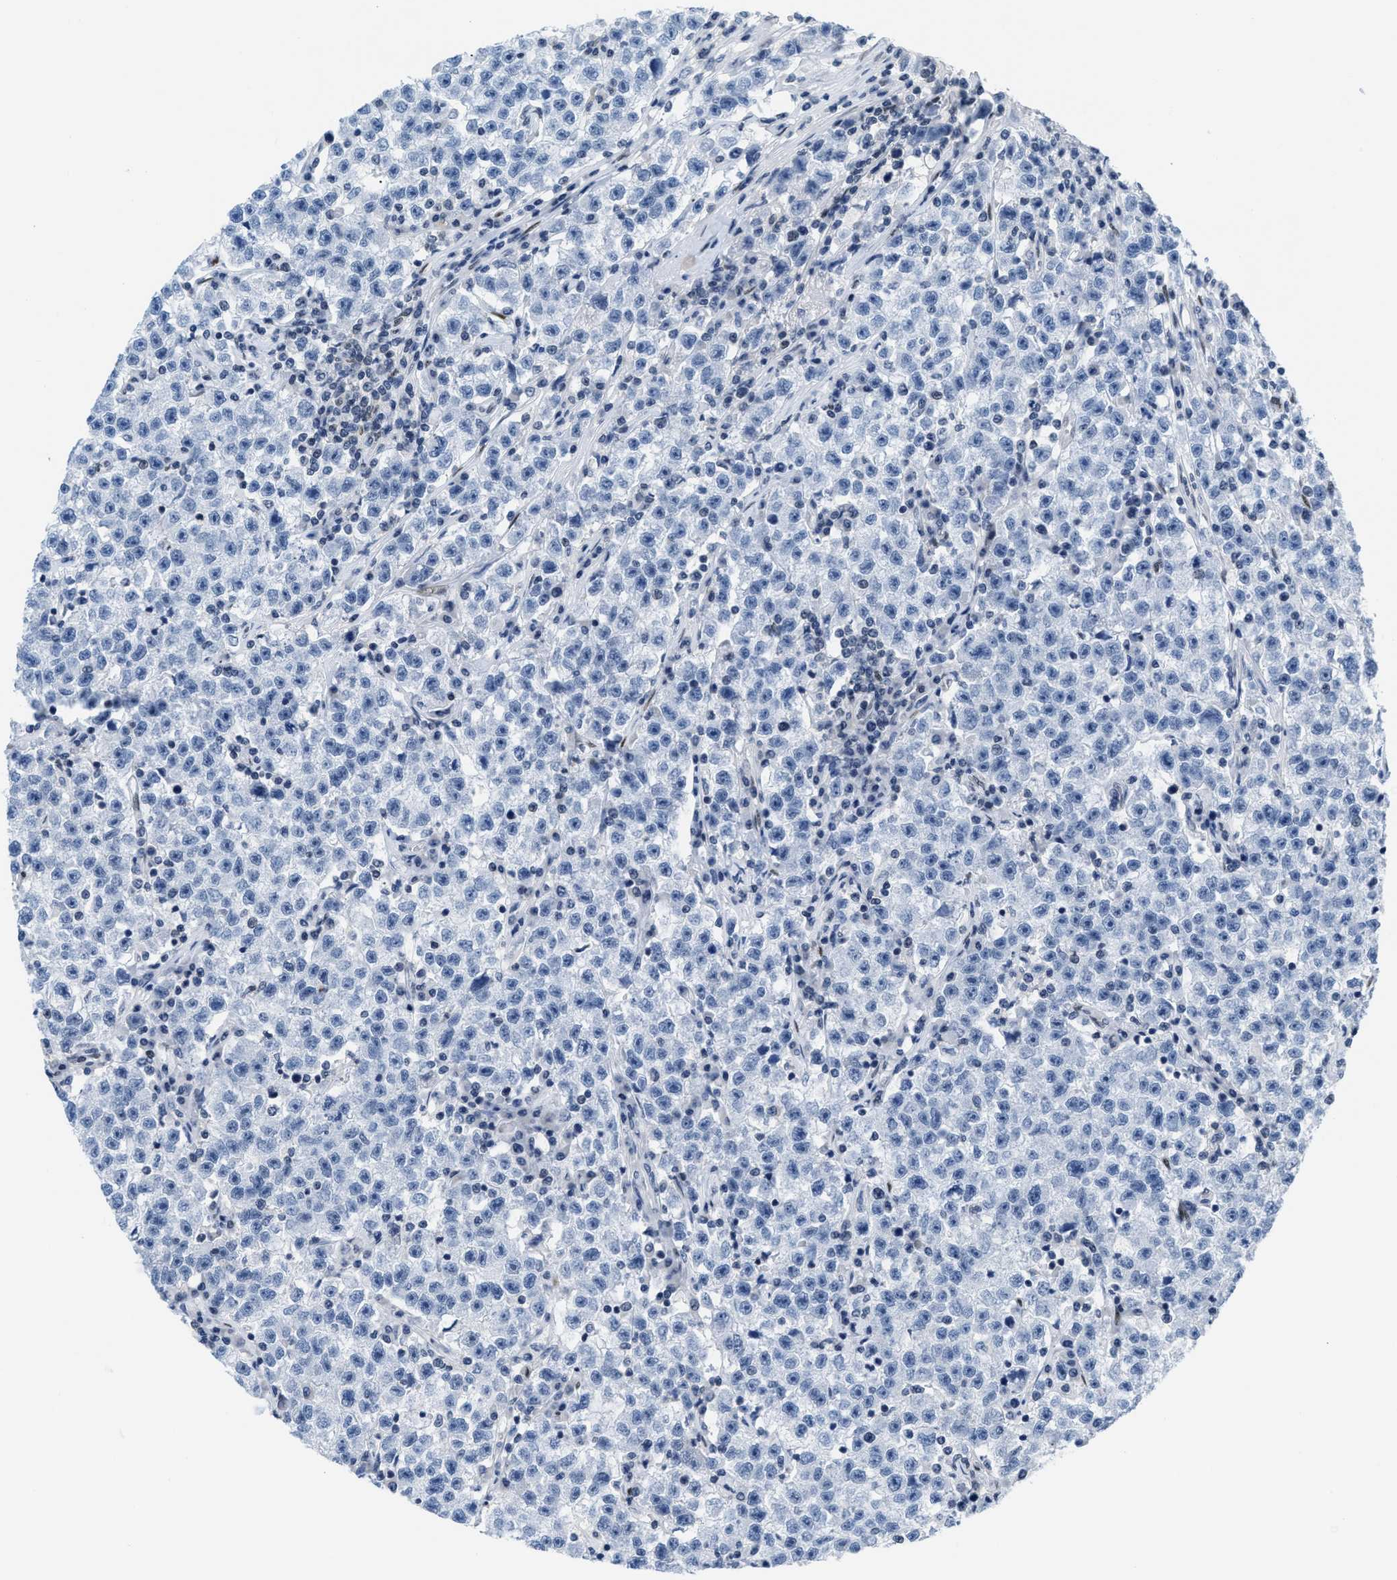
{"staining": {"intensity": "negative", "quantity": "none", "location": "none"}, "tissue": "testis cancer", "cell_type": "Tumor cells", "image_type": "cancer", "snomed": [{"axis": "morphology", "description": "Seminoma, NOS"}, {"axis": "topography", "description": "Testis"}], "caption": "This image is of testis cancer (seminoma) stained with immunohistochemistry (IHC) to label a protein in brown with the nuclei are counter-stained blue. There is no staining in tumor cells. (DAB immunohistochemistry (IHC) visualized using brightfield microscopy, high magnification).", "gene": "CTBP1", "patient": {"sex": "male", "age": 22}}